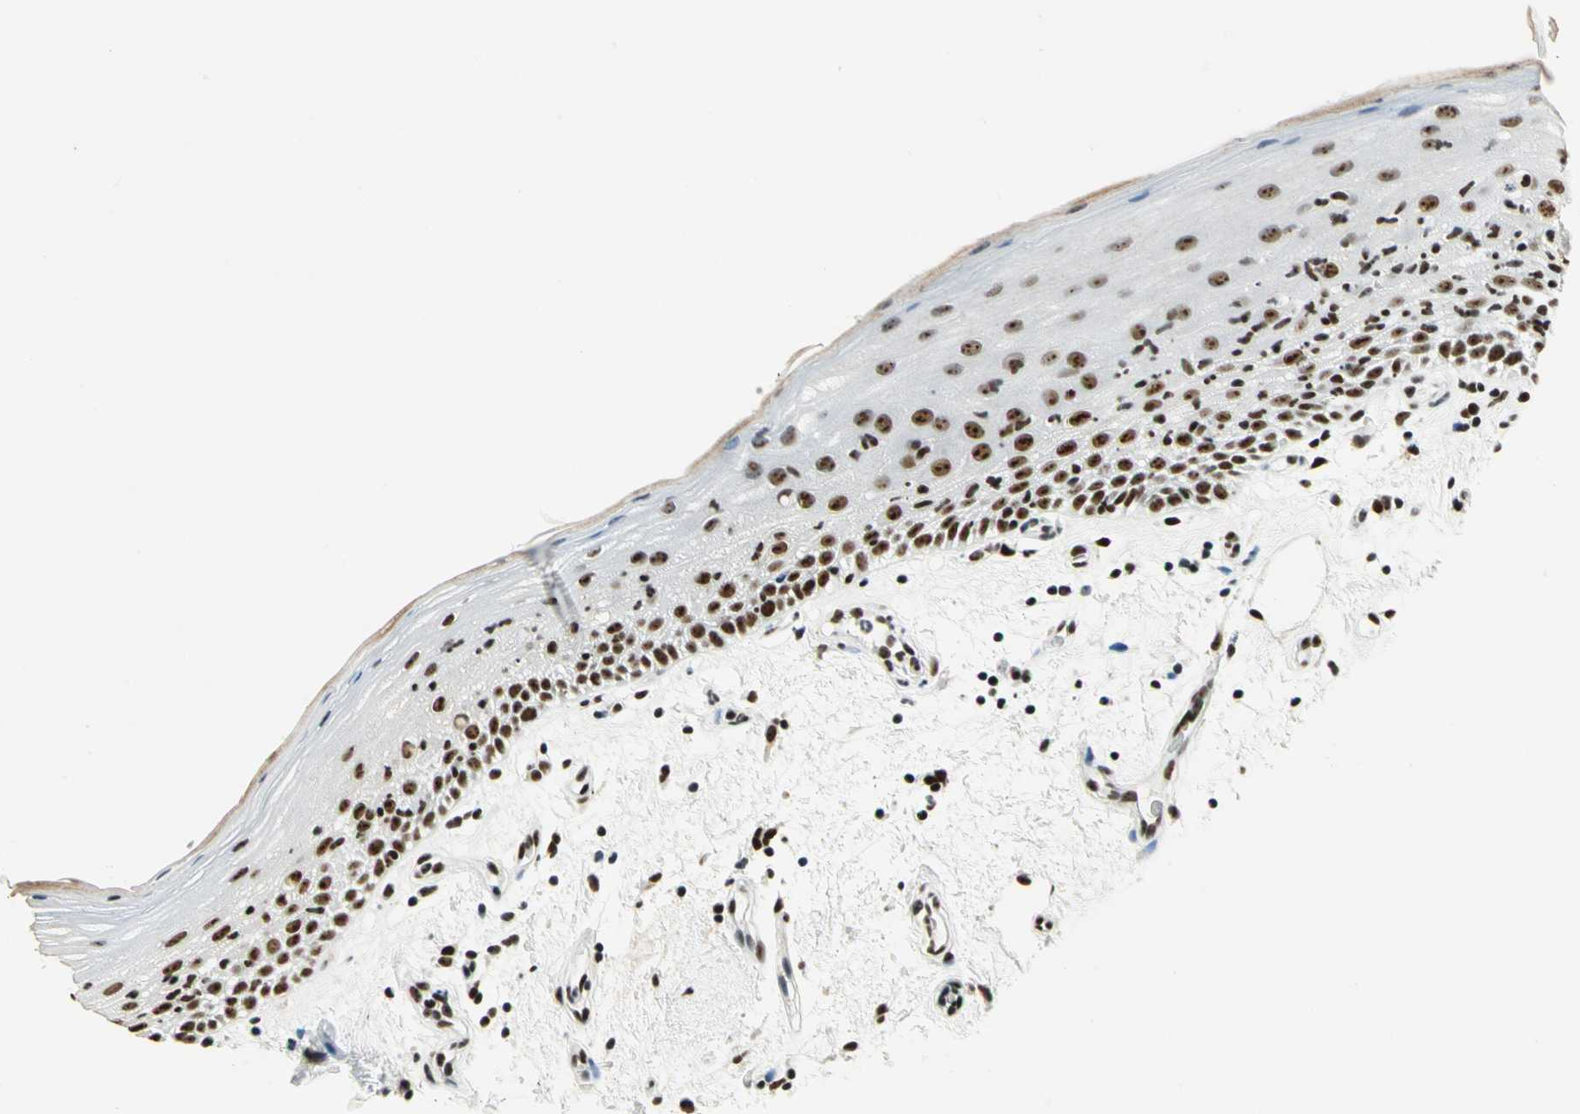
{"staining": {"intensity": "strong", "quantity": ">75%", "location": "nuclear"}, "tissue": "oral mucosa", "cell_type": "Squamous epithelial cells", "image_type": "normal", "snomed": [{"axis": "morphology", "description": "Normal tissue, NOS"}, {"axis": "morphology", "description": "Squamous cell carcinoma, NOS"}, {"axis": "topography", "description": "Skeletal muscle"}, {"axis": "topography", "description": "Oral tissue"}, {"axis": "topography", "description": "Head-Neck"}], "caption": "DAB immunohistochemical staining of normal oral mucosa reveals strong nuclear protein expression in about >75% of squamous epithelial cells. (IHC, brightfield microscopy, high magnification).", "gene": "UBTF", "patient": {"sex": "male", "age": 71}}